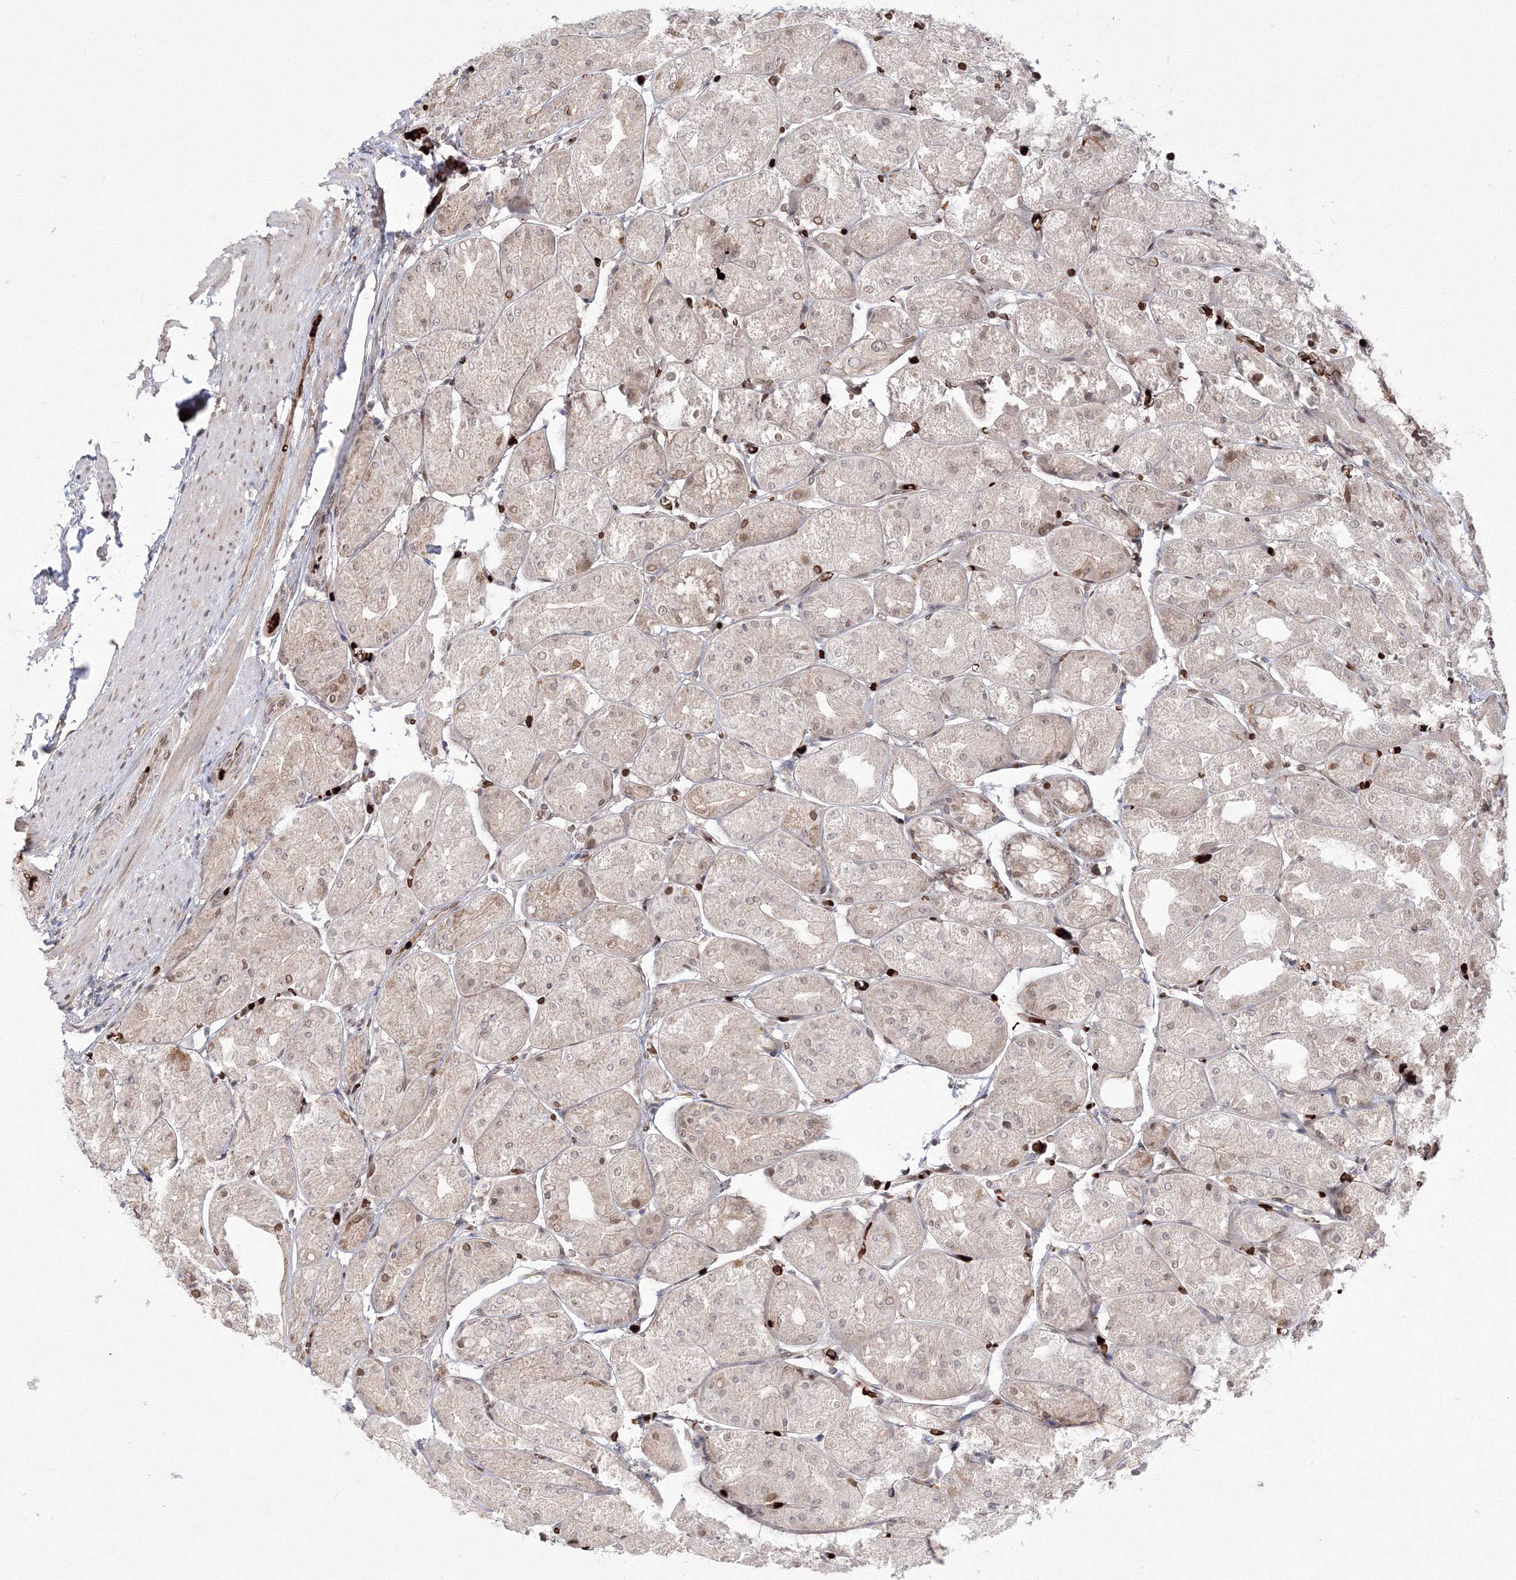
{"staining": {"intensity": "moderate", "quantity": "<25%", "location": "cytoplasmic/membranous,nuclear"}, "tissue": "stomach", "cell_type": "Glandular cells", "image_type": "normal", "snomed": [{"axis": "morphology", "description": "Normal tissue, NOS"}, {"axis": "topography", "description": "Stomach, upper"}], "caption": "IHC (DAB) staining of benign human stomach reveals moderate cytoplasmic/membranous,nuclear protein staining in approximately <25% of glandular cells.", "gene": "DNAJB2", "patient": {"sex": "male", "age": 72}}